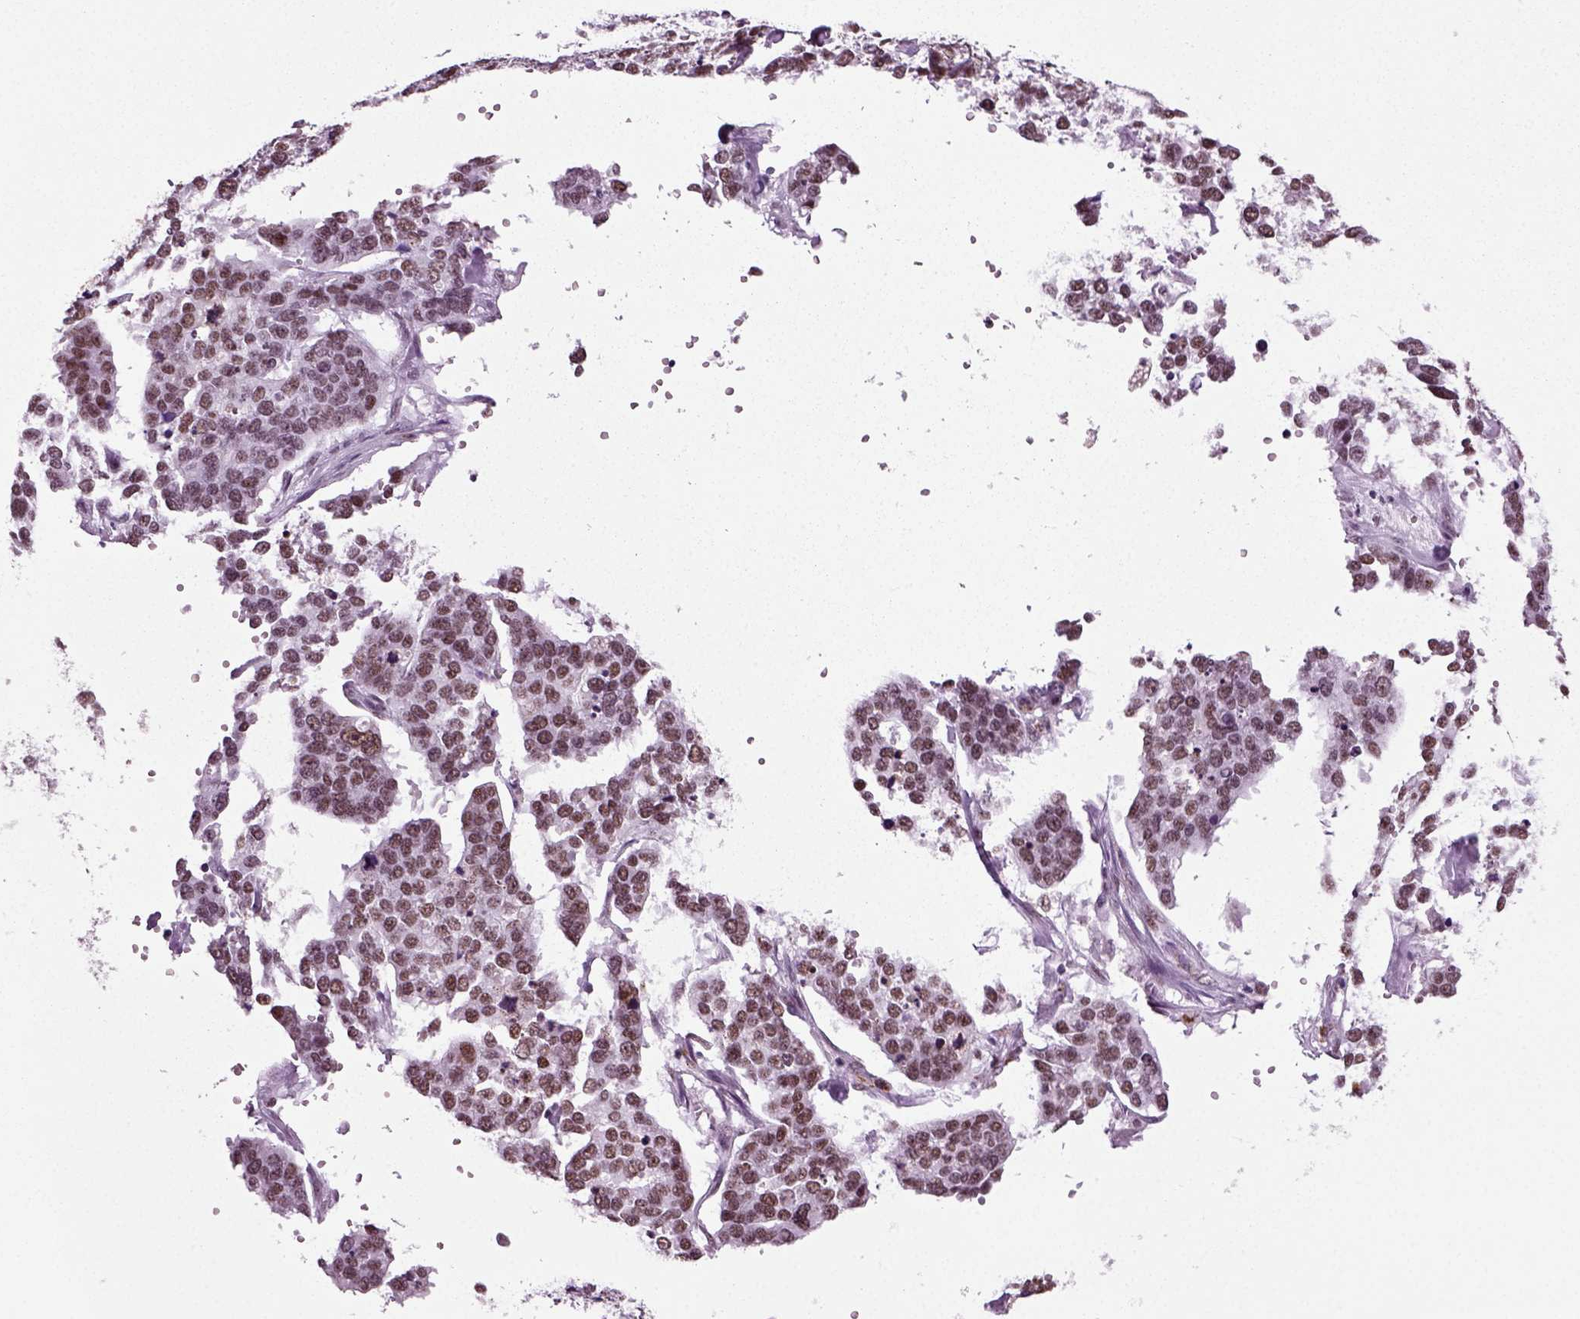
{"staining": {"intensity": "moderate", "quantity": ">75%", "location": "nuclear"}, "tissue": "ovarian cancer", "cell_type": "Tumor cells", "image_type": "cancer", "snomed": [{"axis": "morphology", "description": "Carcinoma, endometroid"}, {"axis": "topography", "description": "Ovary"}], "caption": "Immunohistochemistry (DAB (3,3'-diaminobenzidine)) staining of human ovarian cancer (endometroid carcinoma) displays moderate nuclear protein staining in about >75% of tumor cells. The protein is stained brown, and the nuclei are stained in blue (DAB IHC with brightfield microscopy, high magnification).", "gene": "RCOR3", "patient": {"sex": "female", "age": 65}}